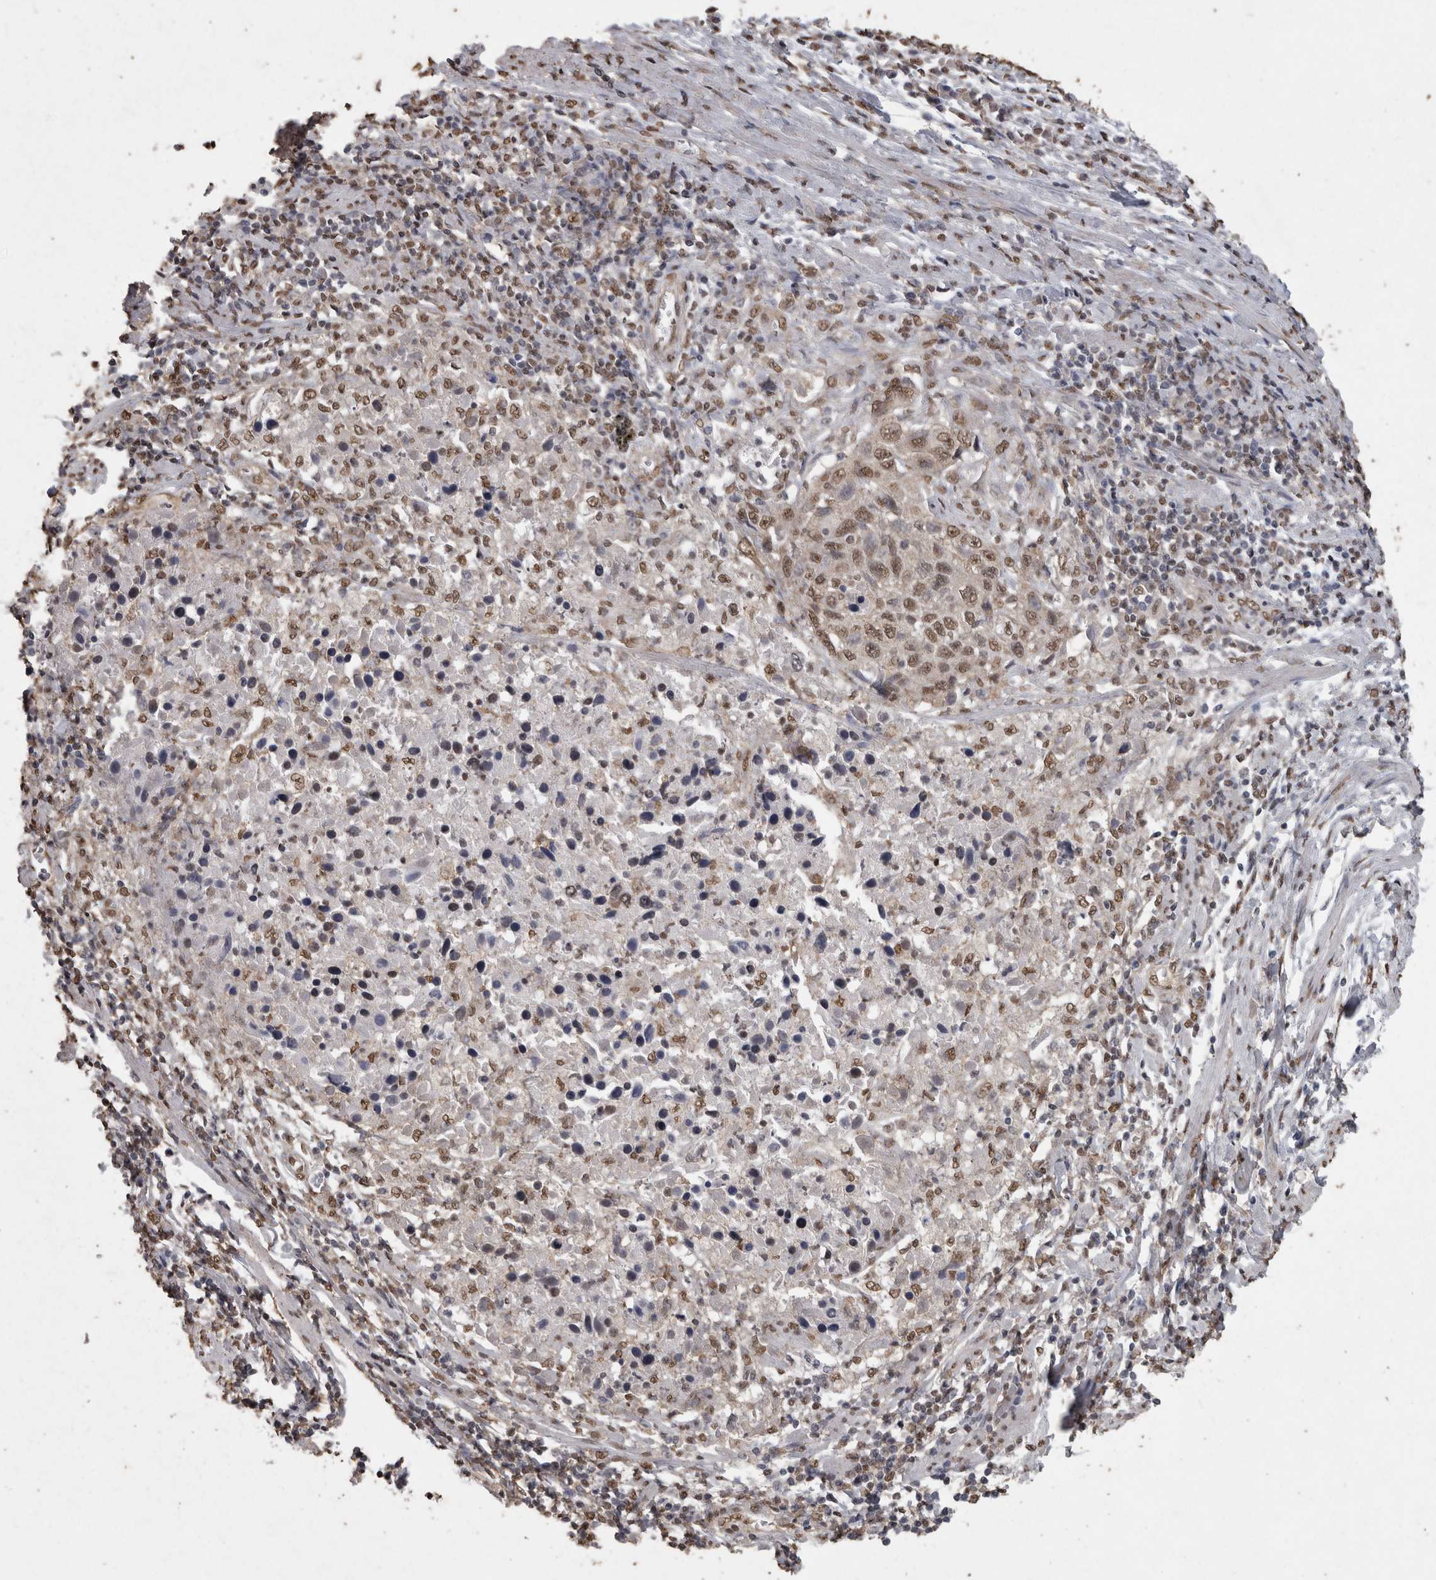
{"staining": {"intensity": "moderate", "quantity": ">75%", "location": "nuclear"}, "tissue": "cervical cancer", "cell_type": "Tumor cells", "image_type": "cancer", "snomed": [{"axis": "morphology", "description": "Squamous cell carcinoma, NOS"}, {"axis": "topography", "description": "Cervix"}], "caption": "A photomicrograph of squamous cell carcinoma (cervical) stained for a protein demonstrates moderate nuclear brown staining in tumor cells.", "gene": "SMAD7", "patient": {"sex": "female", "age": 53}}